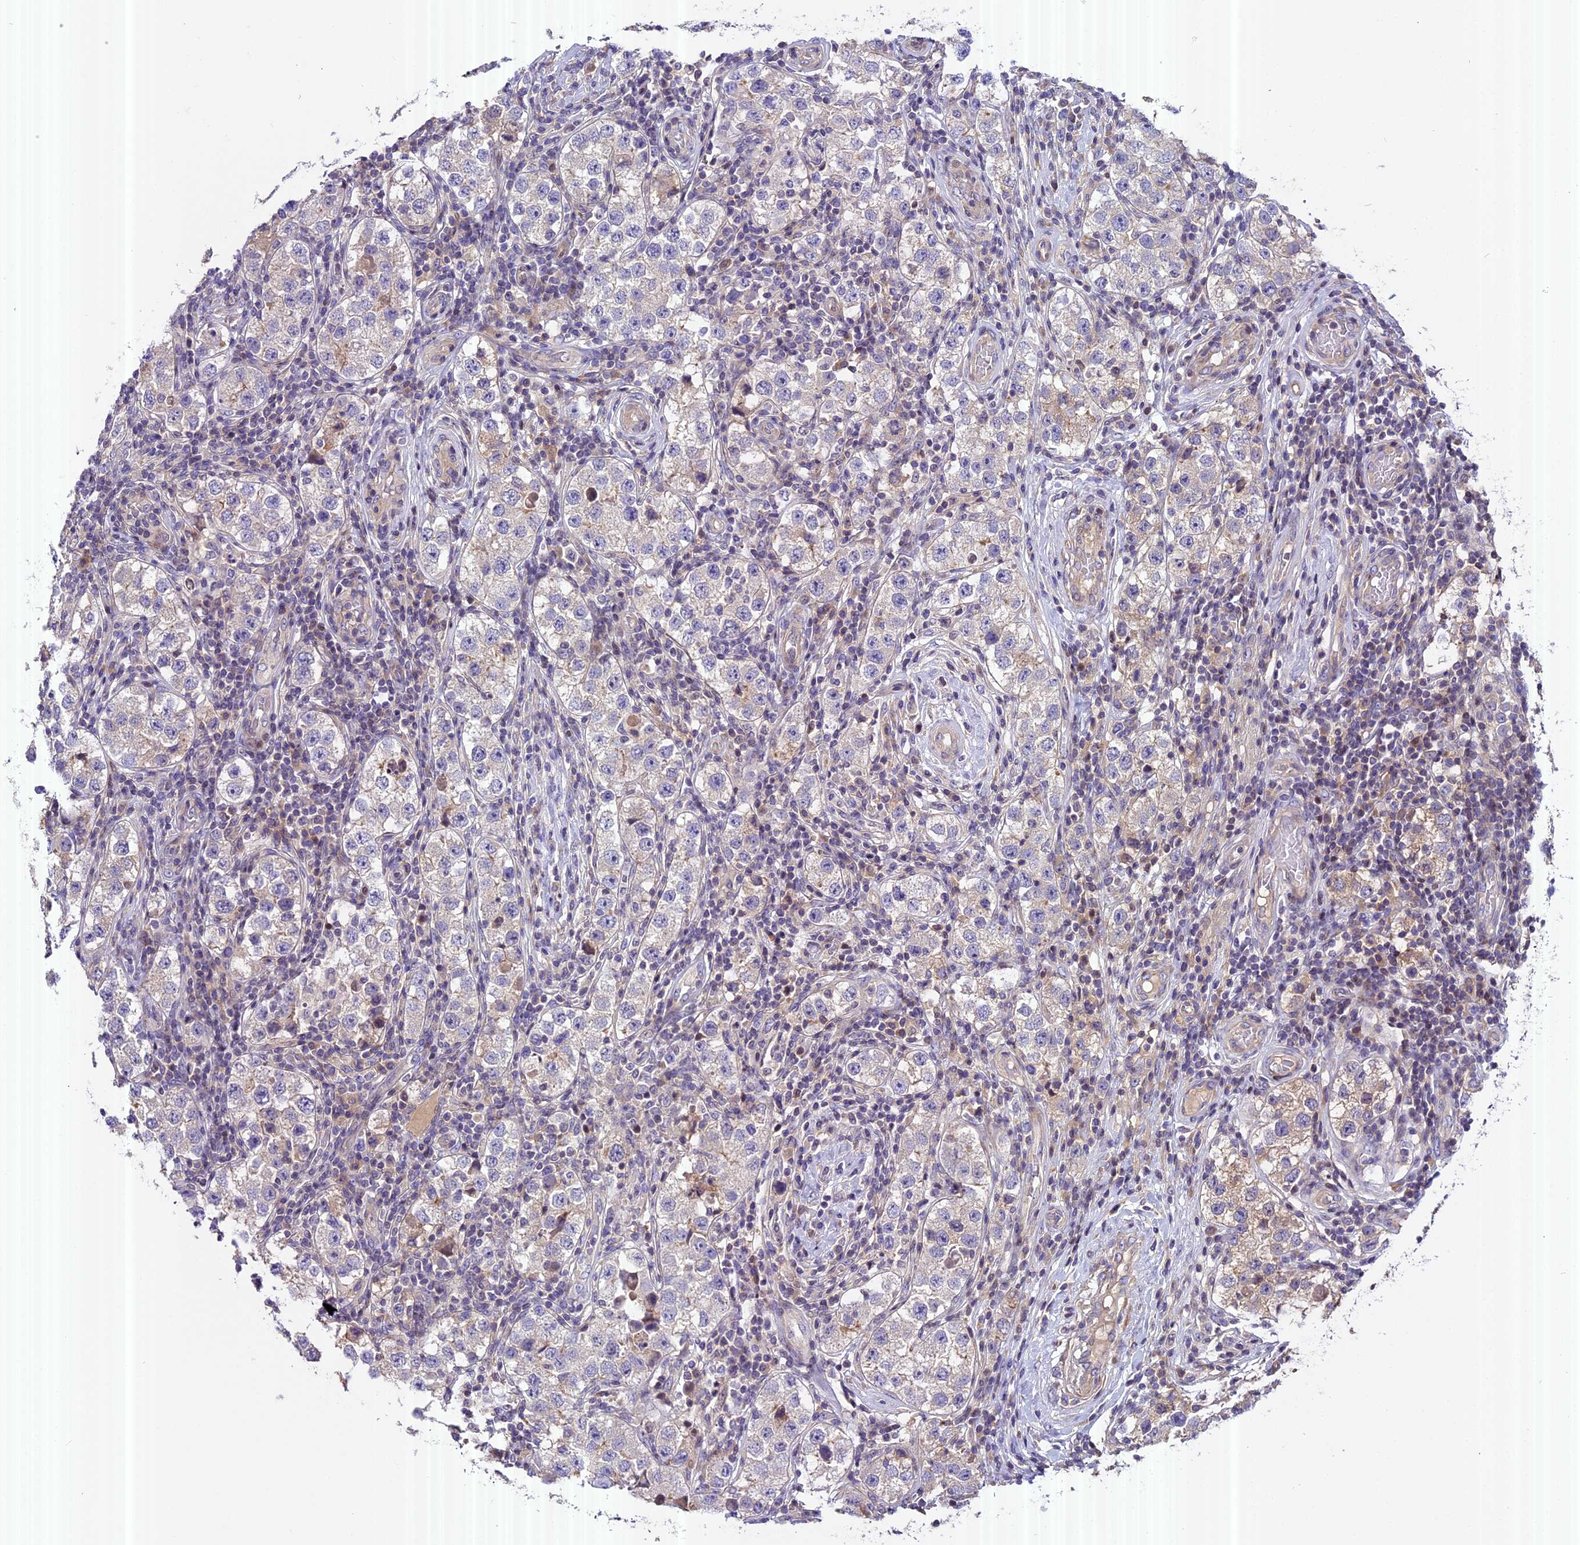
{"staining": {"intensity": "weak", "quantity": "<25%", "location": "cytoplasmic/membranous"}, "tissue": "testis cancer", "cell_type": "Tumor cells", "image_type": "cancer", "snomed": [{"axis": "morphology", "description": "Seminoma, NOS"}, {"axis": "topography", "description": "Testis"}], "caption": "Testis seminoma was stained to show a protein in brown. There is no significant staining in tumor cells. The staining is performed using DAB brown chromogen with nuclei counter-stained in using hematoxylin.", "gene": "FAM98C", "patient": {"sex": "male", "age": 34}}